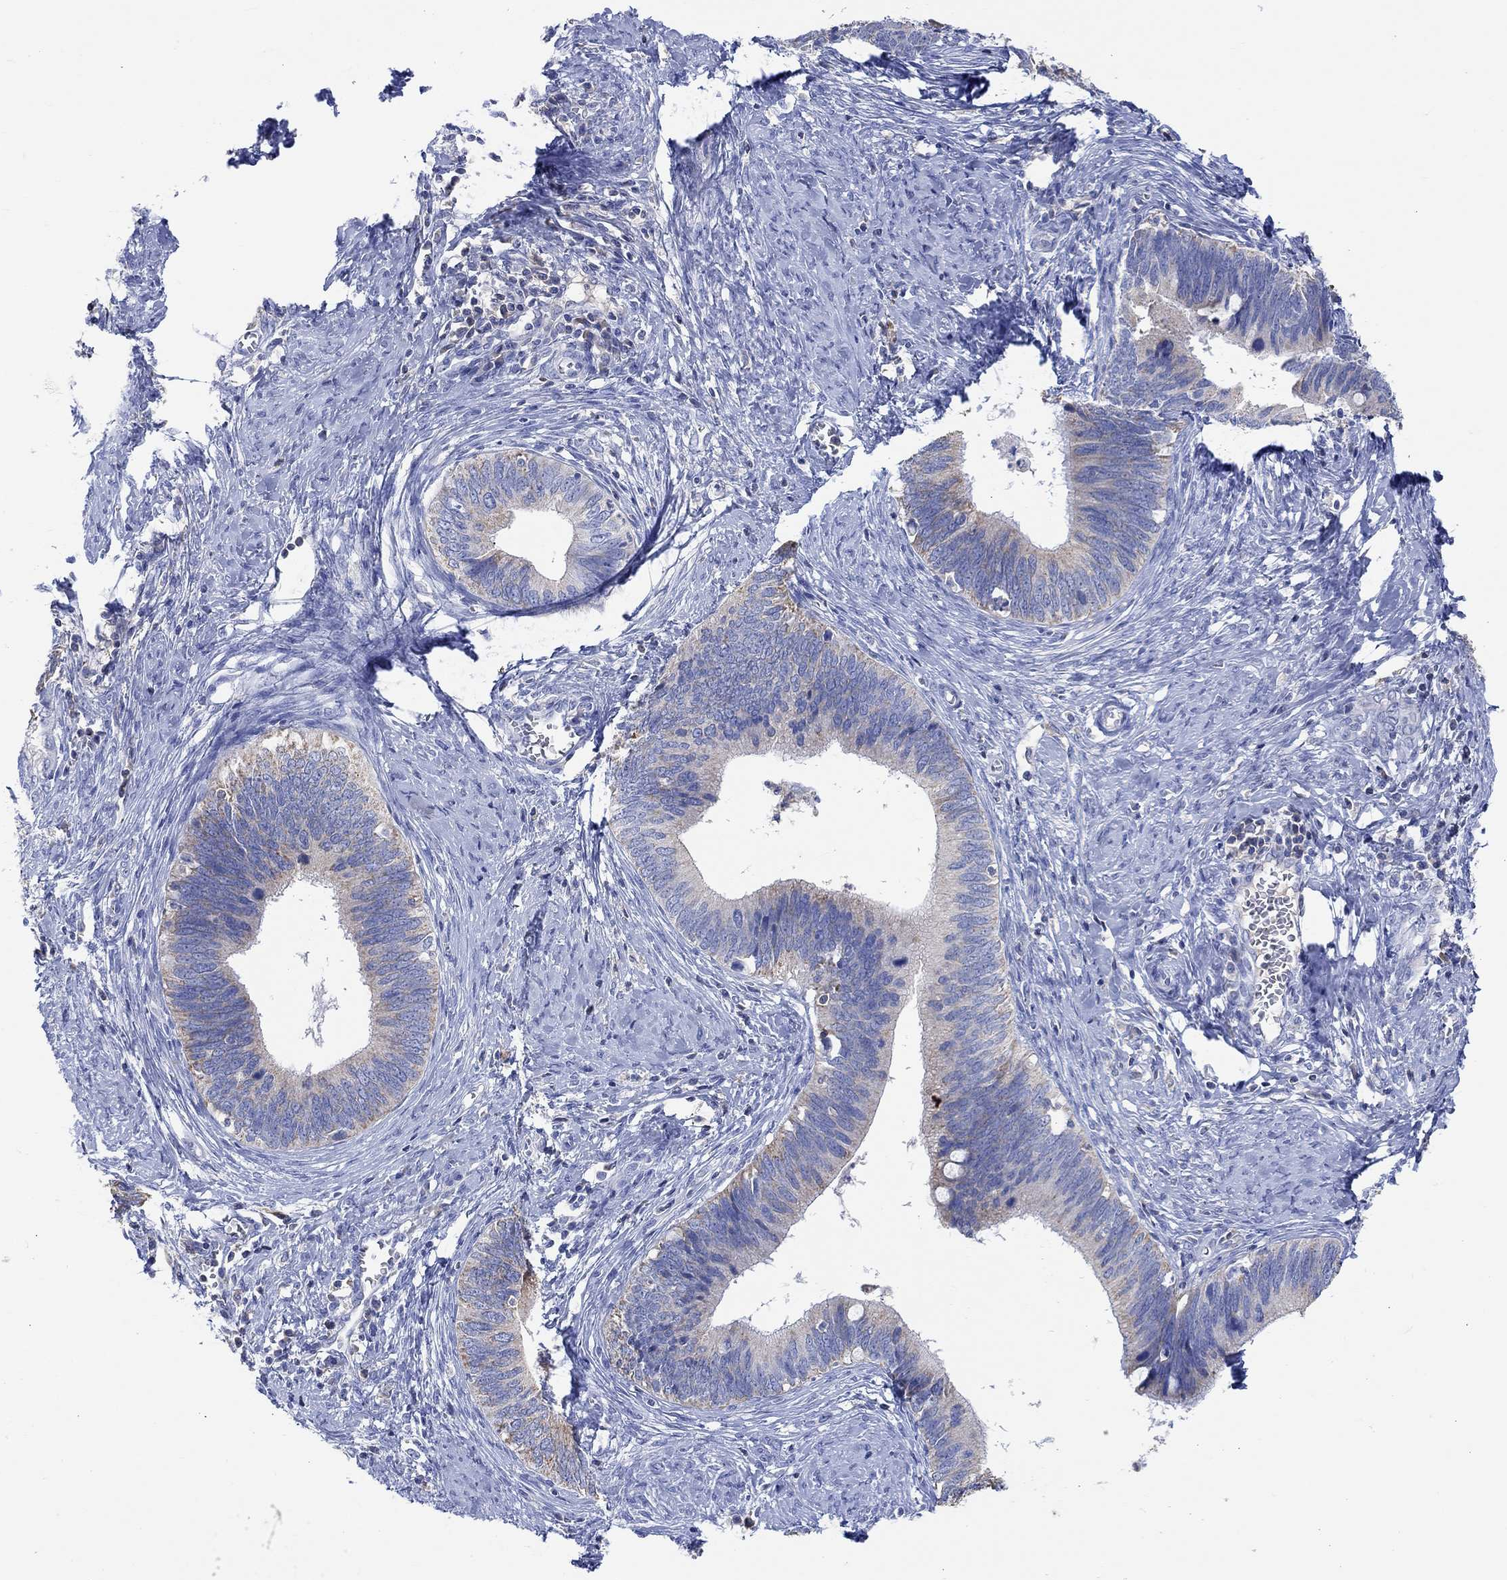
{"staining": {"intensity": "negative", "quantity": "none", "location": "none"}, "tissue": "cervical cancer", "cell_type": "Tumor cells", "image_type": "cancer", "snomed": [{"axis": "morphology", "description": "Adenocarcinoma, NOS"}, {"axis": "topography", "description": "Cervix"}], "caption": "Tumor cells are negative for brown protein staining in cervical cancer (adenocarcinoma).", "gene": "GCM1", "patient": {"sex": "female", "age": 42}}